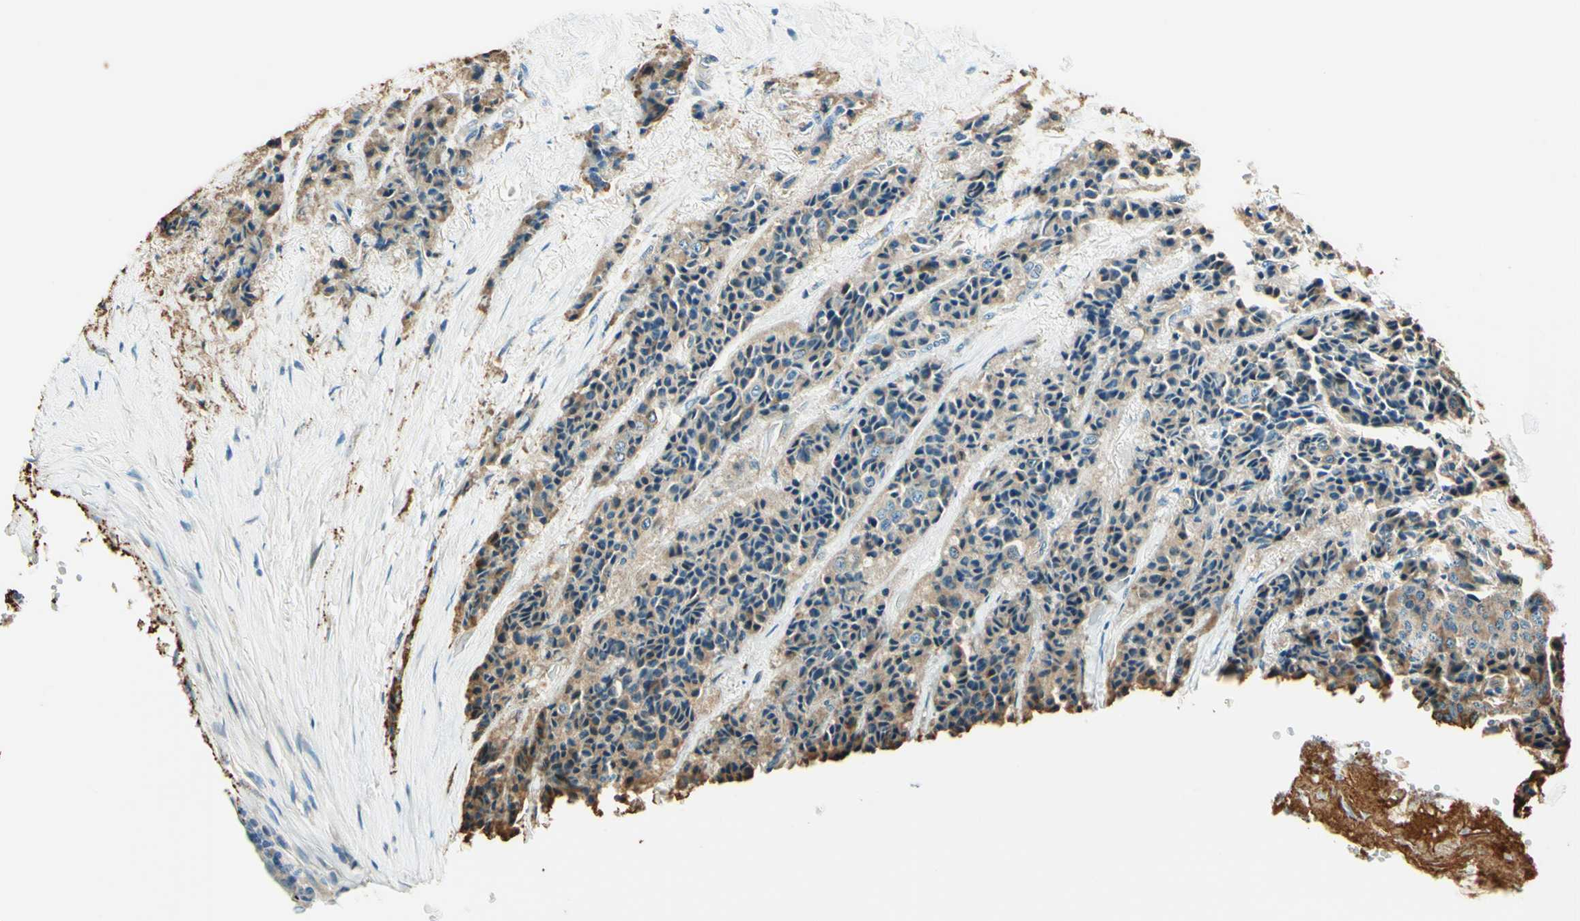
{"staining": {"intensity": "weak", "quantity": ">75%", "location": "cytoplasmic/membranous"}, "tissue": "carcinoid", "cell_type": "Tumor cells", "image_type": "cancer", "snomed": [{"axis": "morphology", "description": "Carcinoid, malignant, NOS"}, {"axis": "topography", "description": "Colon"}], "caption": "An image of human carcinoid stained for a protein shows weak cytoplasmic/membranous brown staining in tumor cells. (IHC, brightfield microscopy, high magnification).", "gene": "TAOK2", "patient": {"sex": "female", "age": 61}}